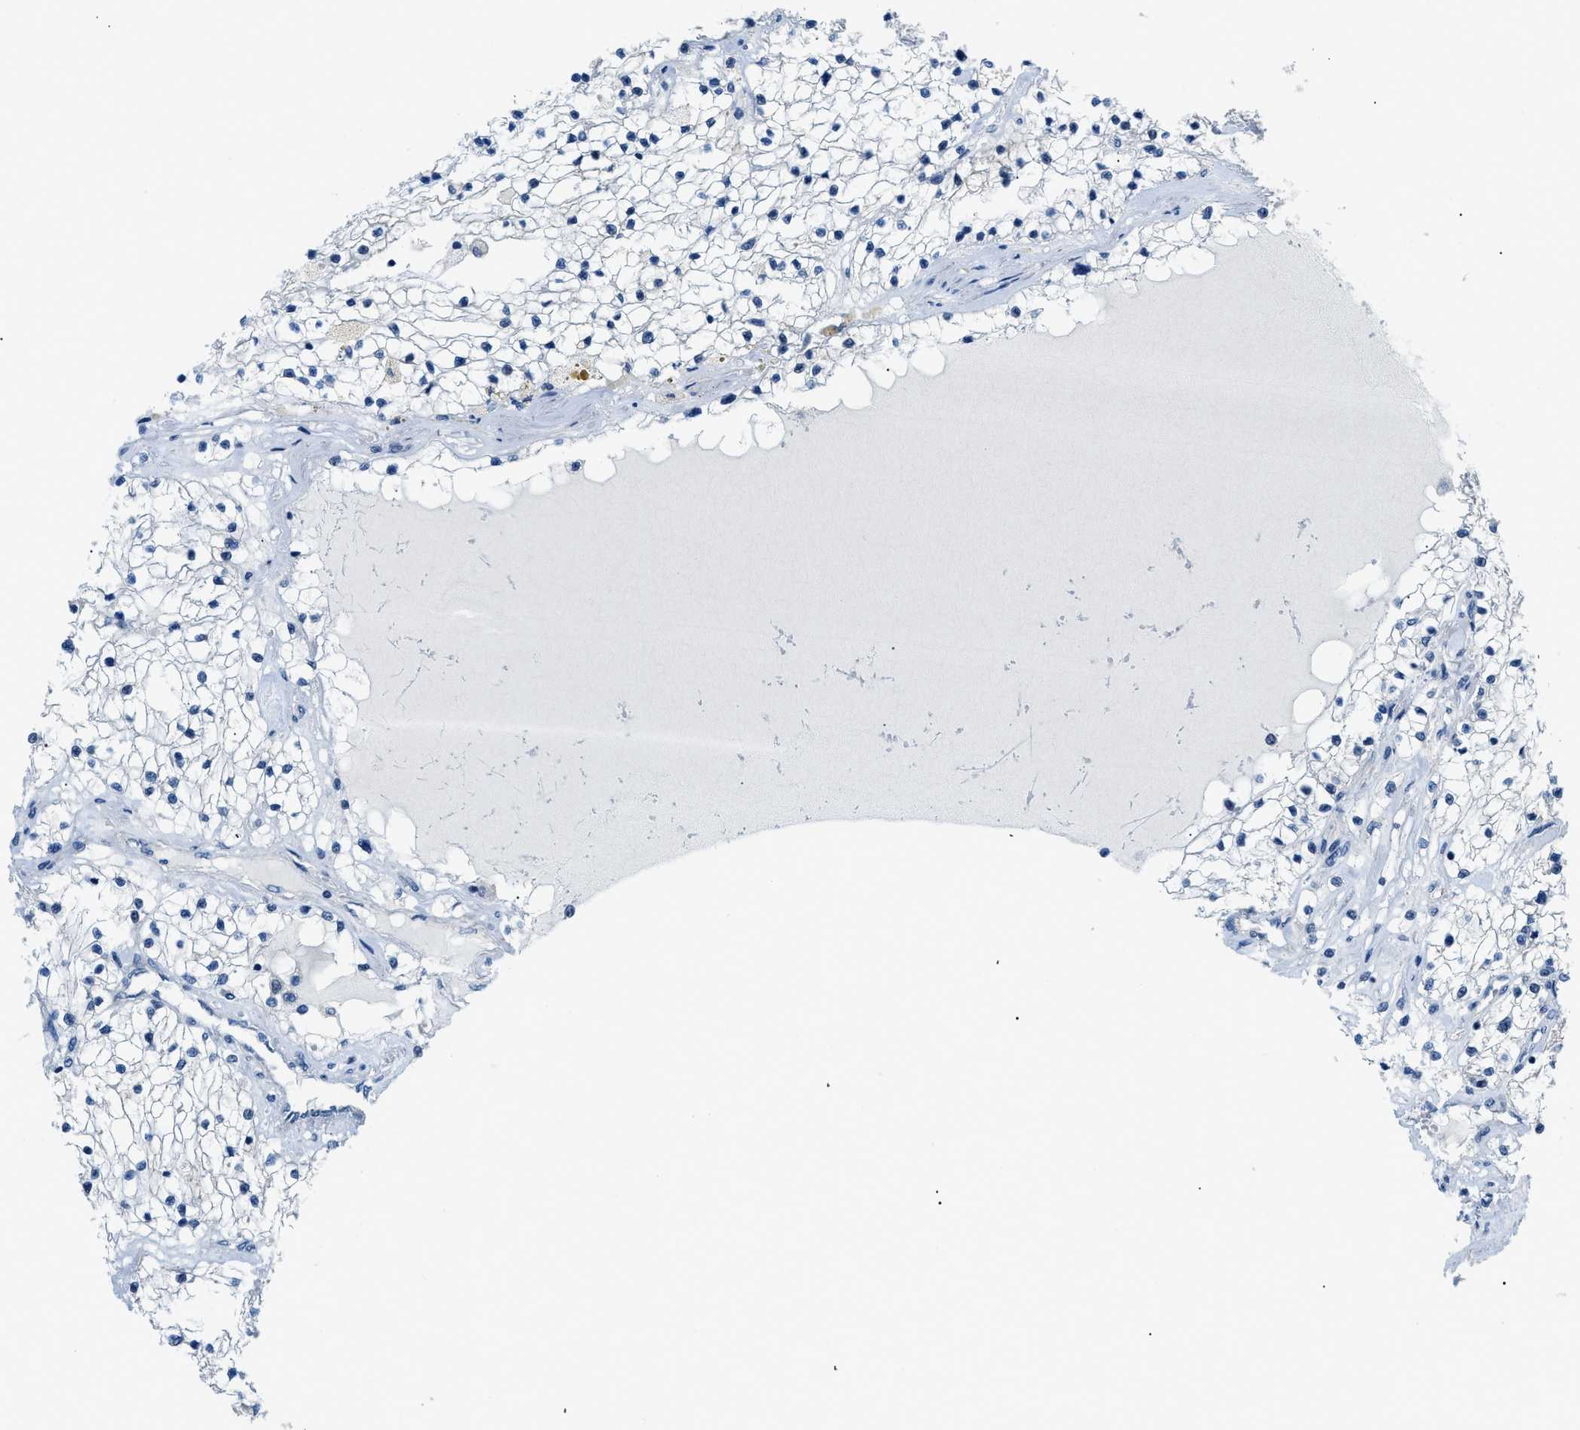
{"staining": {"intensity": "negative", "quantity": "none", "location": "none"}, "tissue": "renal cancer", "cell_type": "Tumor cells", "image_type": "cancer", "snomed": [{"axis": "morphology", "description": "Adenocarcinoma, NOS"}, {"axis": "topography", "description": "Kidney"}], "caption": "Renal cancer (adenocarcinoma) stained for a protein using immunohistochemistry displays no positivity tumor cells.", "gene": "FDCSP", "patient": {"sex": "male", "age": 68}}